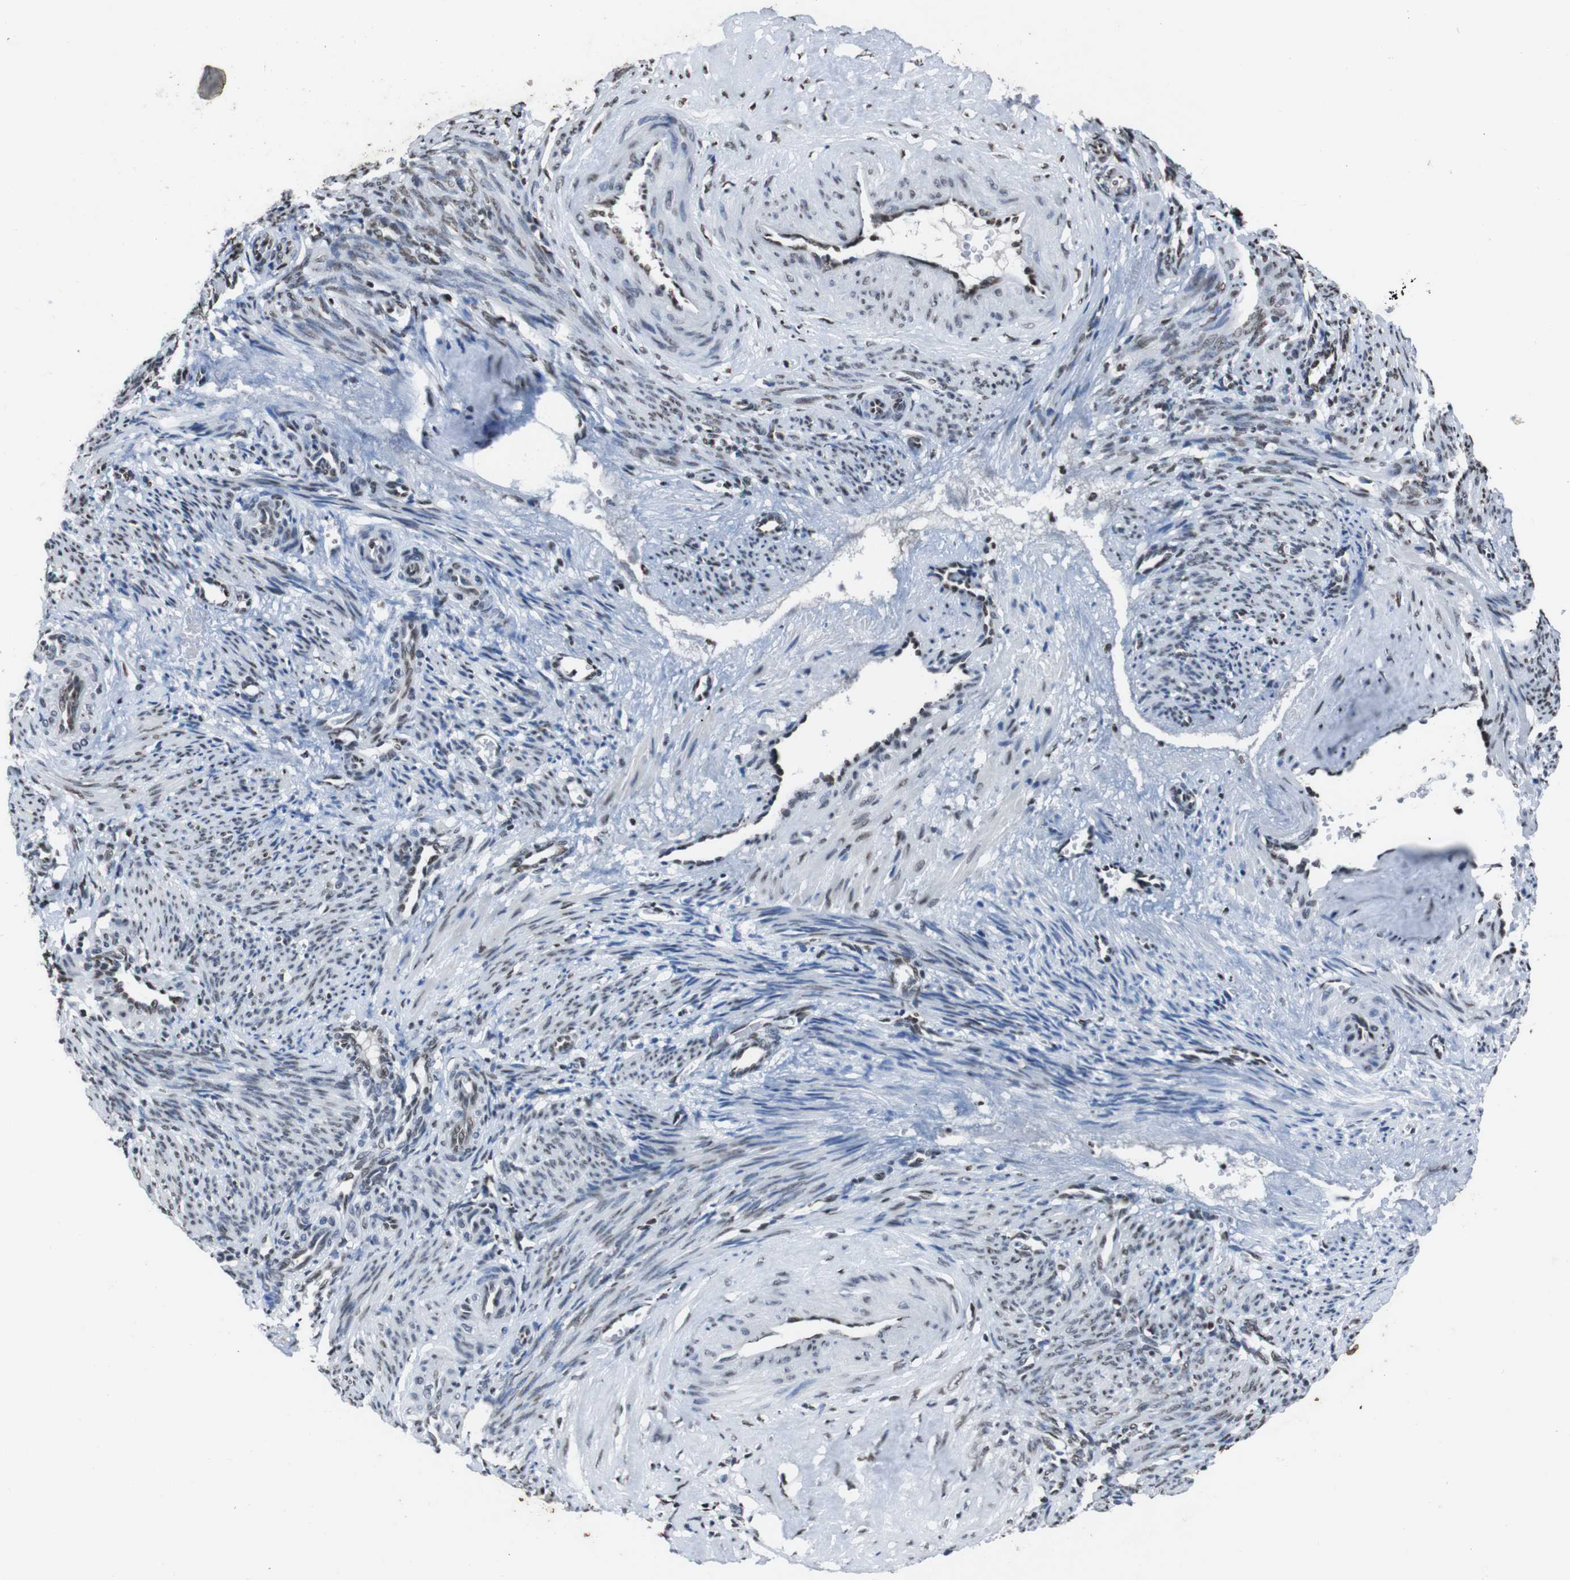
{"staining": {"intensity": "strong", "quantity": "25%-75%", "location": "nuclear"}, "tissue": "smooth muscle", "cell_type": "Smooth muscle cells", "image_type": "normal", "snomed": [{"axis": "morphology", "description": "Normal tissue, NOS"}, {"axis": "topography", "description": "Endometrium"}], "caption": "Benign smooth muscle was stained to show a protein in brown. There is high levels of strong nuclear positivity in approximately 25%-75% of smooth muscle cells.", "gene": "PIP4P2", "patient": {"sex": "female", "age": 33}}